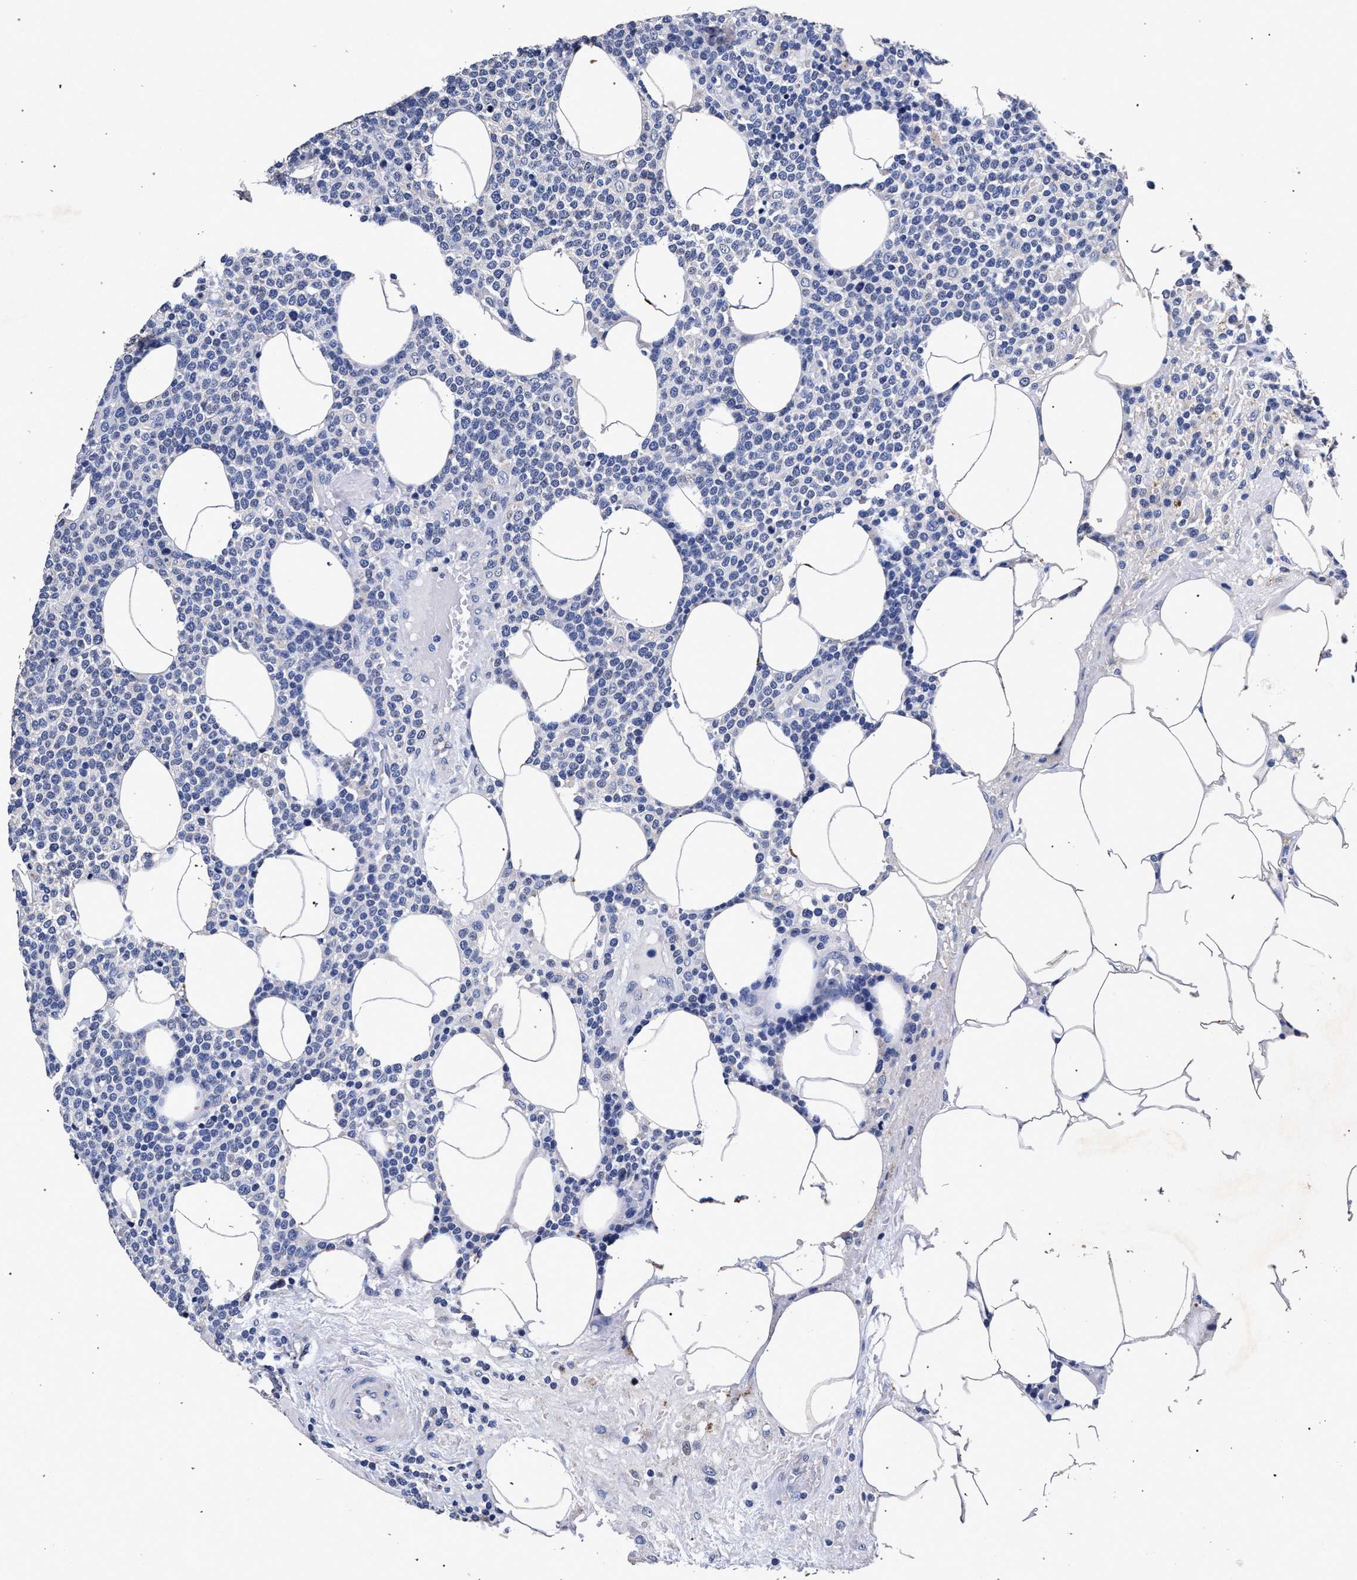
{"staining": {"intensity": "negative", "quantity": "none", "location": "none"}, "tissue": "lymphoma", "cell_type": "Tumor cells", "image_type": "cancer", "snomed": [{"axis": "morphology", "description": "Malignant lymphoma, non-Hodgkin's type, High grade"}, {"axis": "topography", "description": "Lymph node"}], "caption": "Immunohistochemistry image of neoplastic tissue: human malignant lymphoma, non-Hodgkin's type (high-grade) stained with DAB (3,3'-diaminobenzidine) reveals no significant protein staining in tumor cells.", "gene": "ATP1A2", "patient": {"sex": "male", "age": 61}}